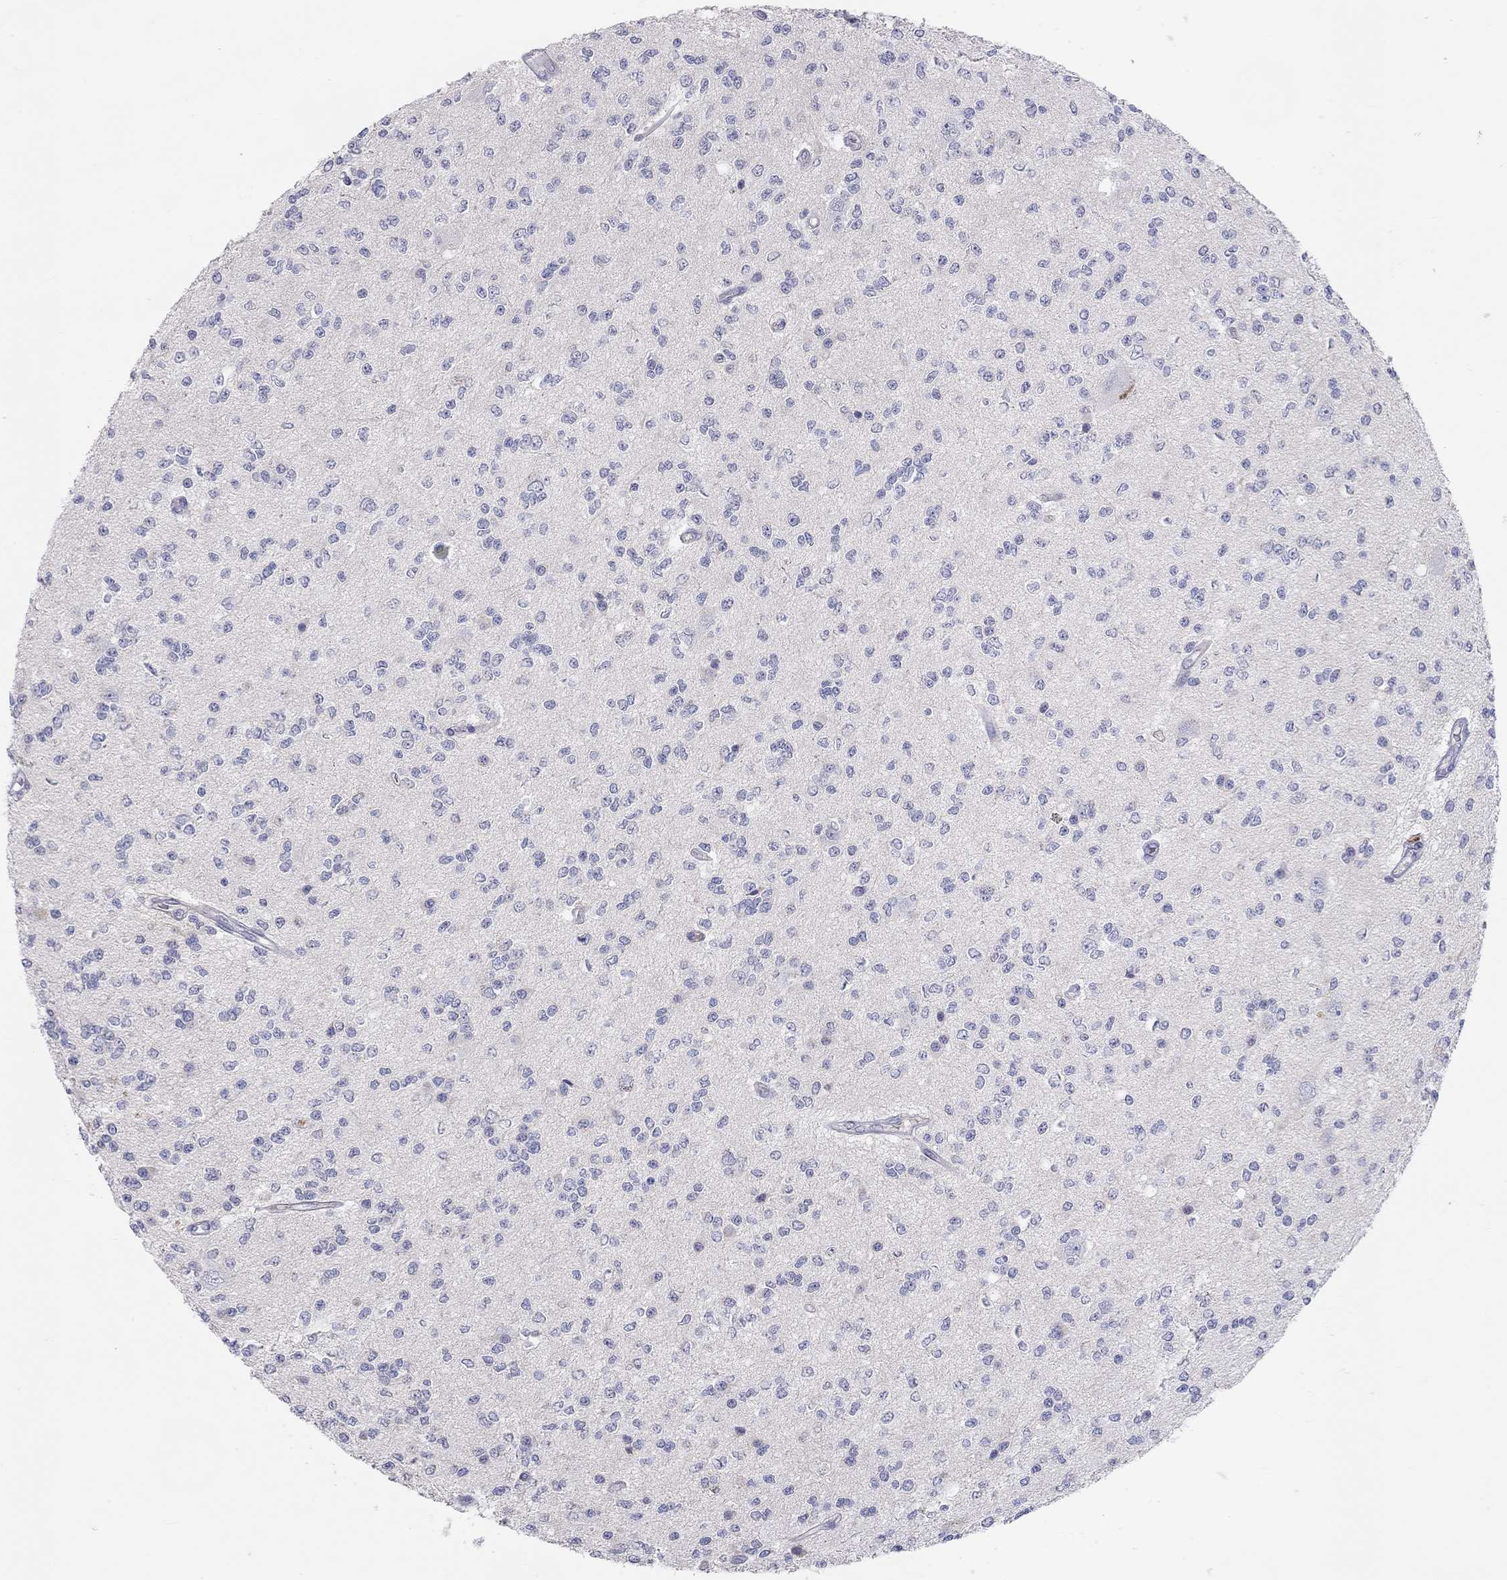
{"staining": {"intensity": "negative", "quantity": "none", "location": "none"}, "tissue": "glioma", "cell_type": "Tumor cells", "image_type": "cancer", "snomed": [{"axis": "morphology", "description": "Glioma, malignant, Low grade"}, {"axis": "topography", "description": "Brain"}], "caption": "DAB immunohistochemical staining of malignant glioma (low-grade) reveals no significant positivity in tumor cells. Brightfield microscopy of immunohistochemistry (IHC) stained with DAB (brown) and hematoxylin (blue), captured at high magnification.", "gene": "ST7L", "patient": {"sex": "male", "age": 67}}